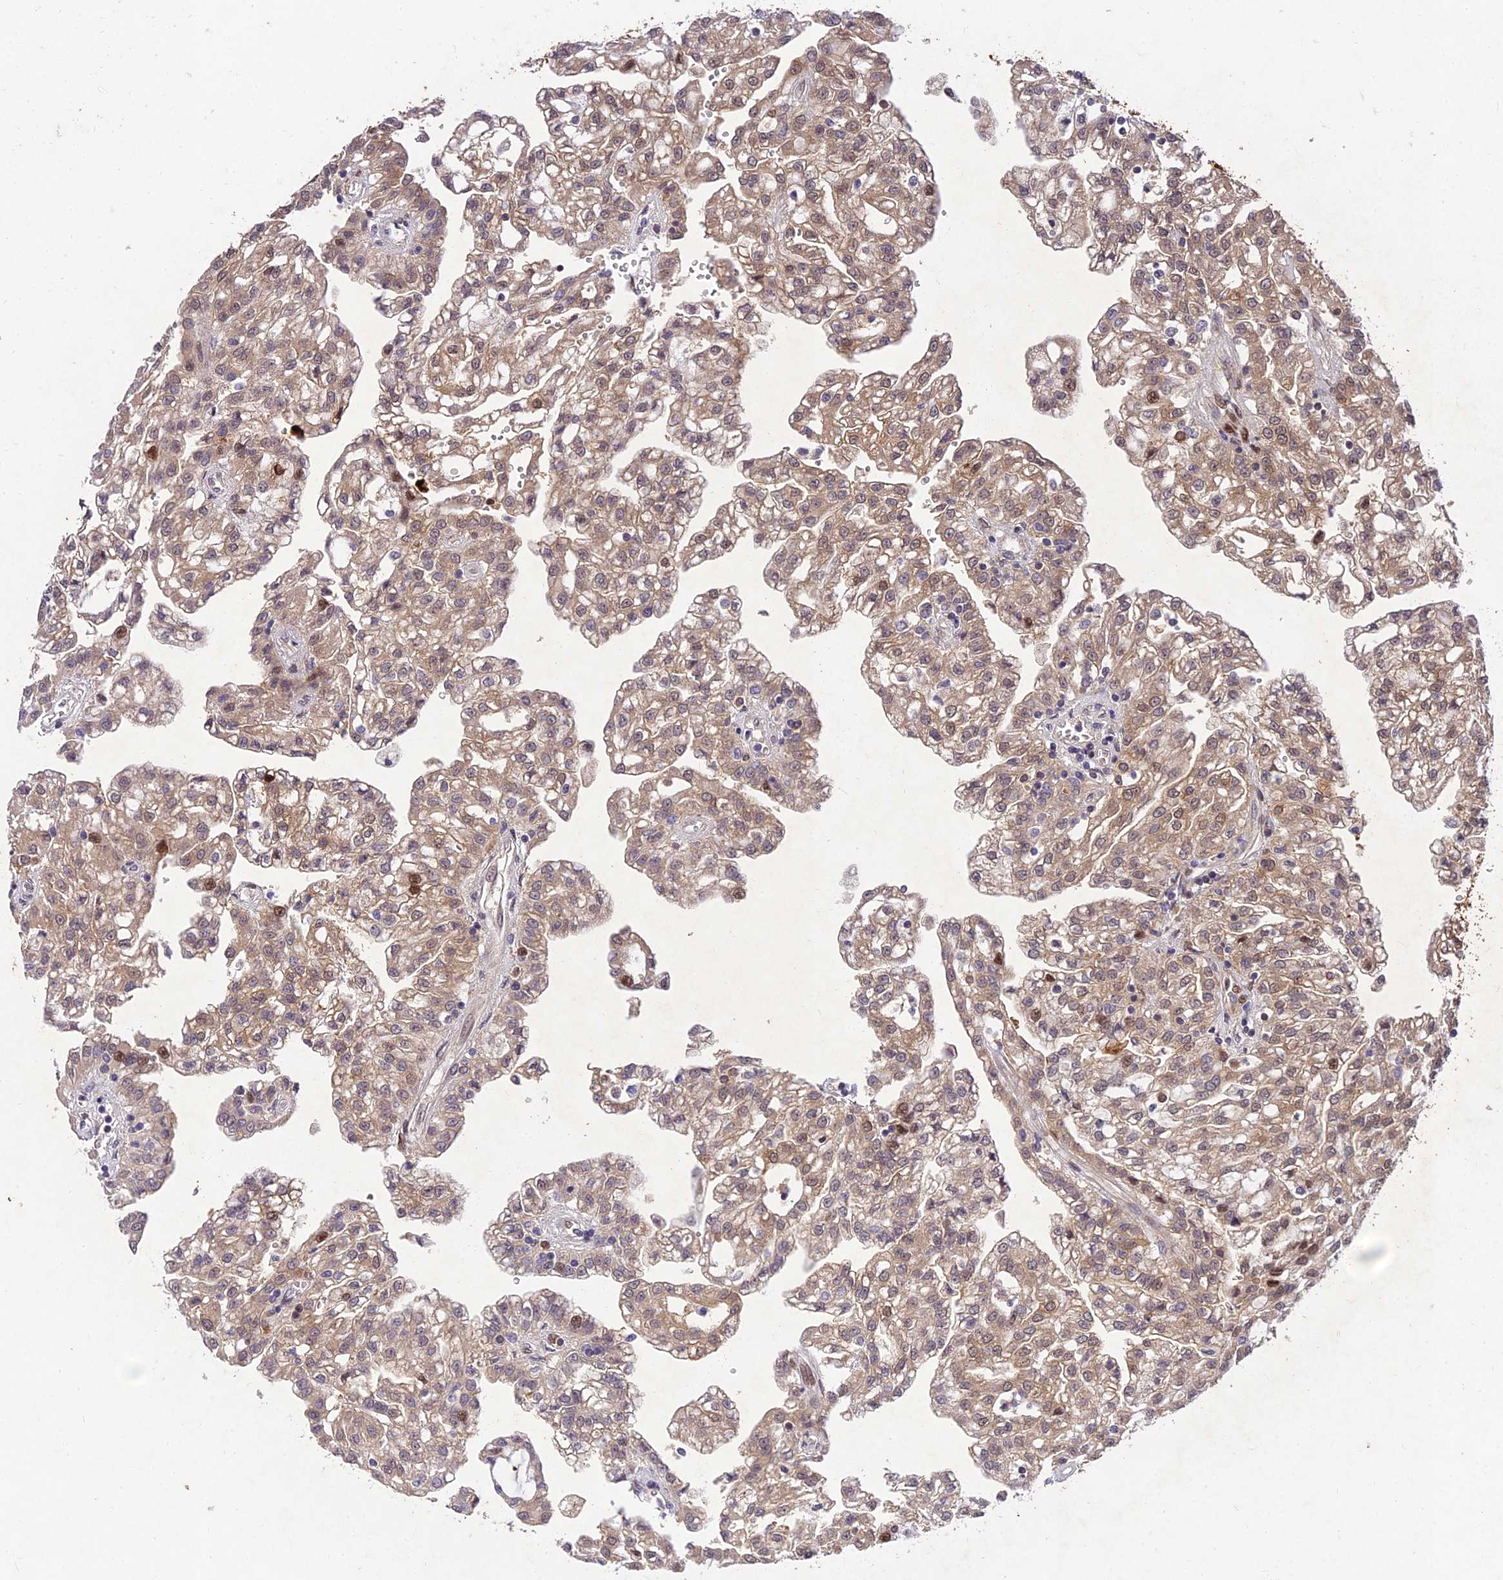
{"staining": {"intensity": "moderate", "quantity": "<25%", "location": "cytoplasmic/membranous,nuclear"}, "tissue": "renal cancer", "cell_type": "Tumor cells", "image_type": "cancer", "snomed": [{"axis": "morphology", "description": "Adenocarcinoma, NOS"}, {"axis": "topography", "description": "Kidney"}], "caption": "Protein analysis of renal cancer (adenocarcinoma) tissue demonstrates moderate cytoplasmic/membranous and nuclear expression in about <25% of tumor cells. Using DAB (3,3'-diaminobenzidine) (brown) and hematoxylin (blue) stains, captured at high magnification using brightfield microscopy.", "gene": "MKKS", "patient": {"sex": "male", "age": 63}}